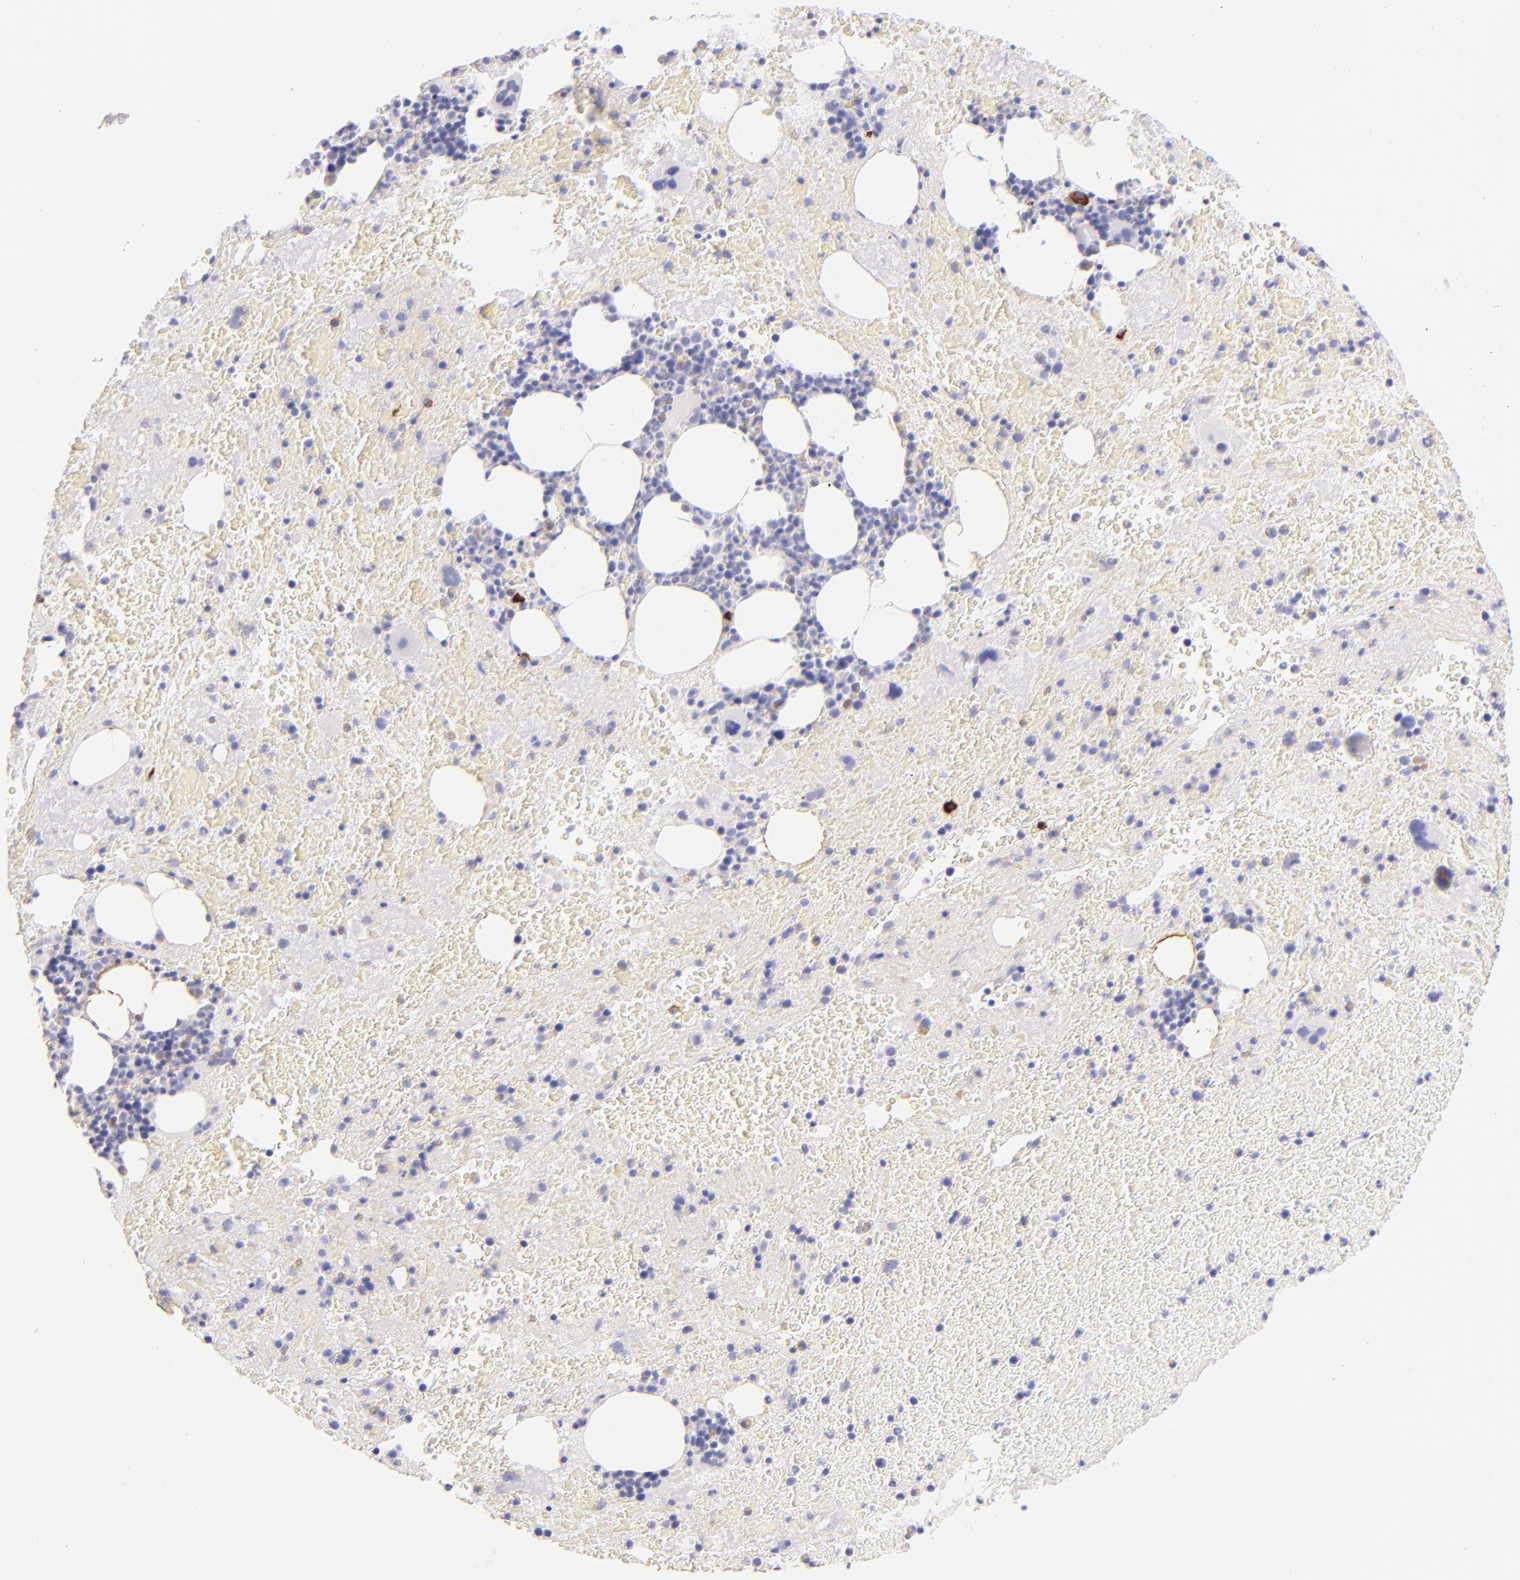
{"staining": {"intensity": "moderate", "quantity": "<25%", "location": "cytoplasmic/membranous"}, "tissue": "bone marrow", "cell_type": "Hematopoietic cells", "image_type": "normal", "snomed": [{"axis": "morphology", "description": "Normal tissue, NOS"}, {"axis": "topography", "description": "Bone marrow"}], "caption": "This is a histology image of immunohistochemistry staining of normal bone marrow, which shows moderate staining in the cytoplasmic/membranous of hematopoietic cells.", "gene": "SDC1", "patient": {"sex": "male", "age": 76}}